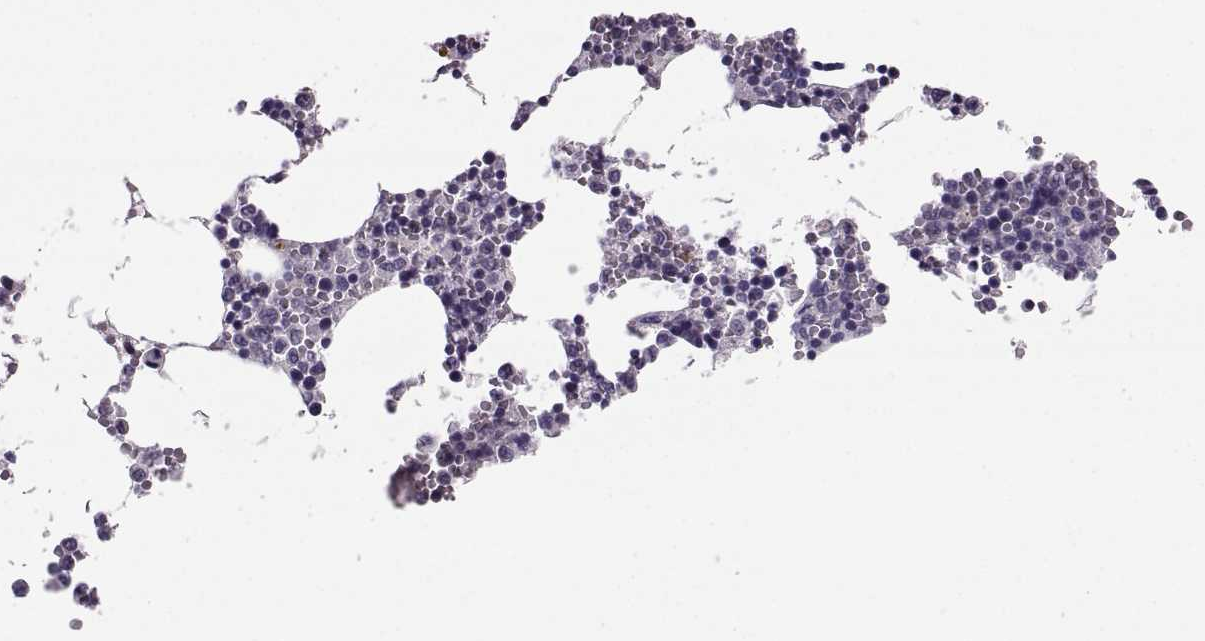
{"staining": {"intensity": "negative", "quantity": "none", "location": "none"}, "tissue": "bone marrow", "cell_type": "Hematopoietic cells", "image_type": "normal", "snomed": [{"axis": "morphology", "description": "Normal tissue, NOS"}, {"axis": "topography", "description": "Bone marrow"}], "caption": "Immunohistochemistry image of benign bone marrow: human bone marrow stained with DAB (3,3'-diaminobenzidine) shows no significant protein positivity in hematopoietic cells.", "gene": "IGSF1", "patient": {"sex": "female", "age": 64}}